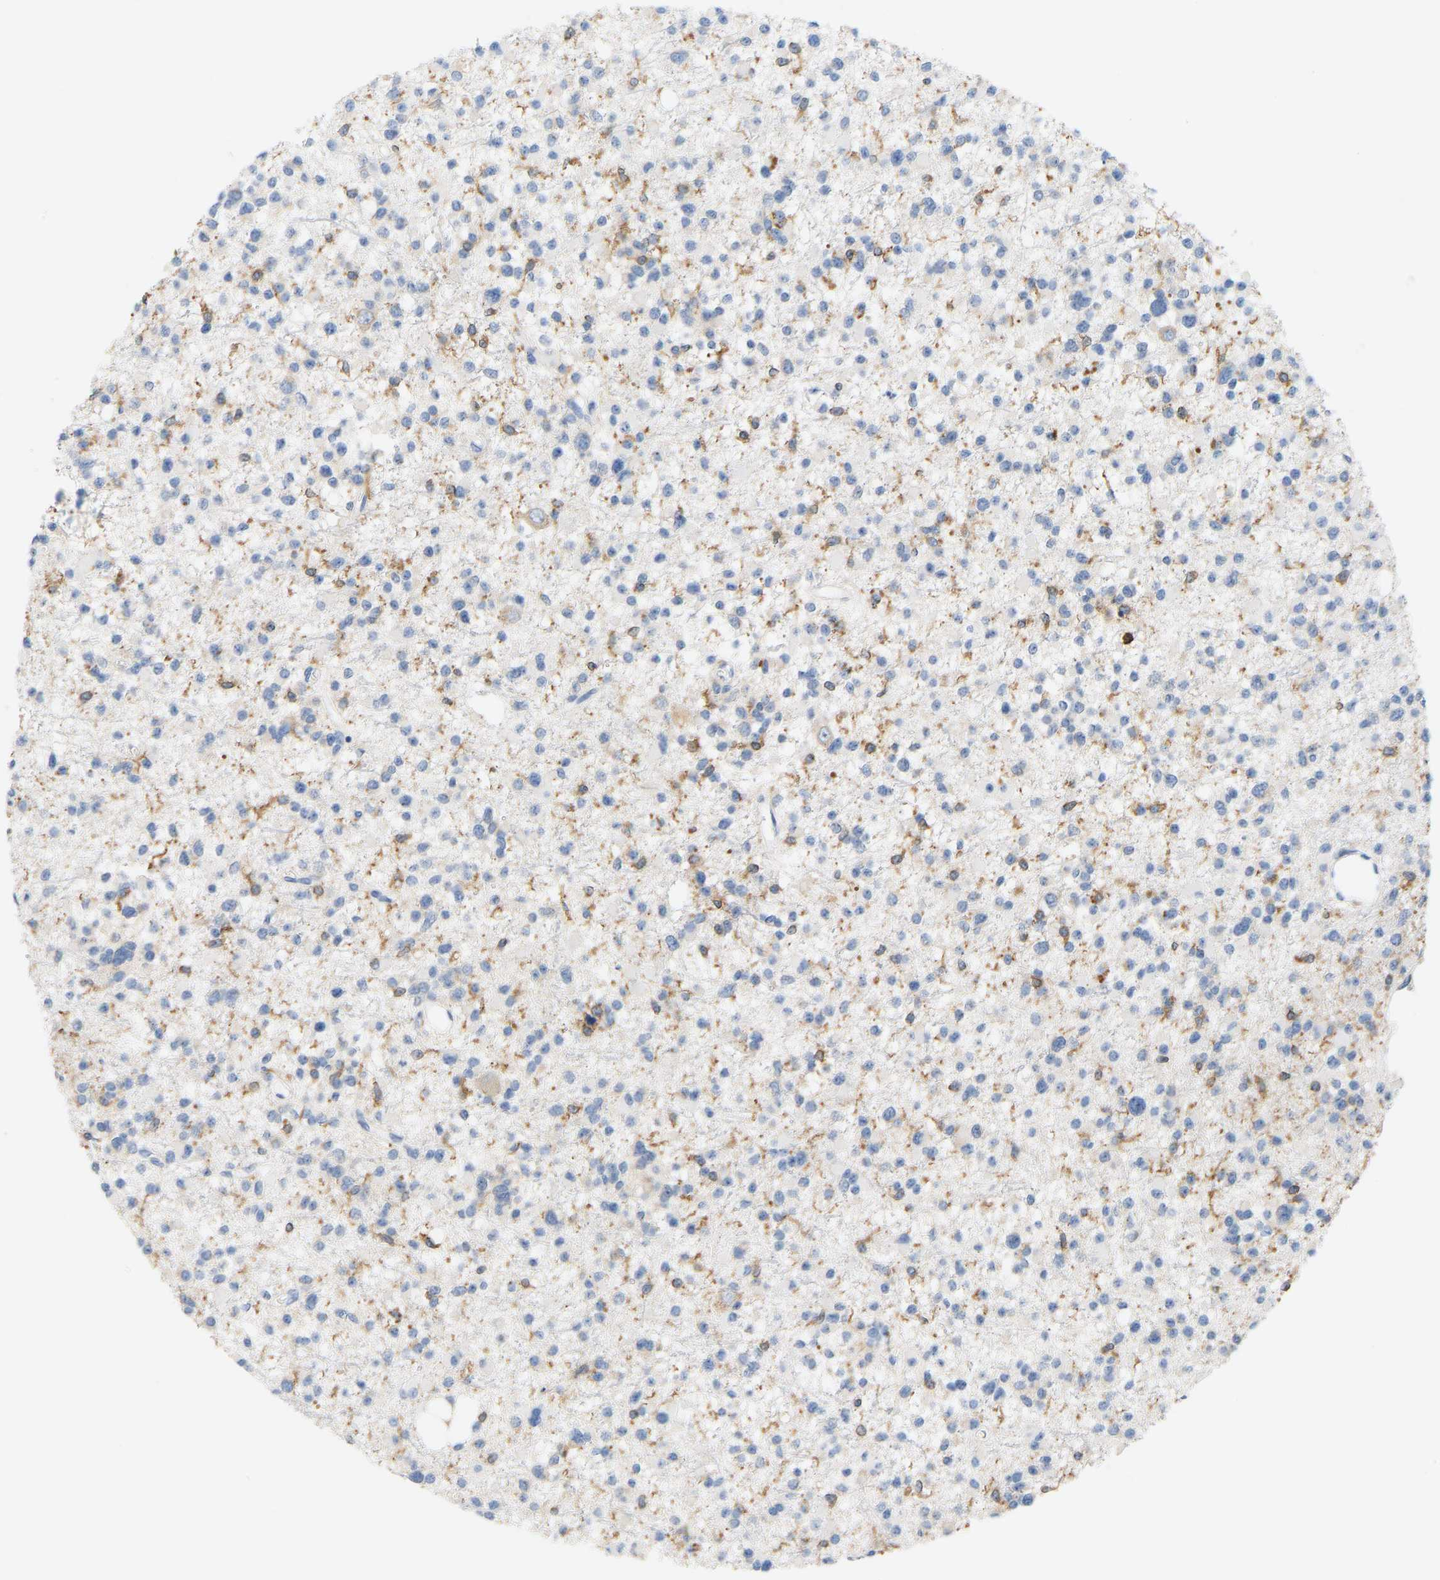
{"staining": {"intensity": "weak", "quantity": "<25%", "location": "cytoplasmic/membranous"}, "tissue": "glioma", "cell_type": "Tumor cells", "image_type": "cancer", "snomed": [{"axis": "morphology", "description": "Glioma, malignant, Low grade"}, {"axis": "topography", "description": "Brain"}], "caption": "The image exhibits no staining of tumor cells in glioma. (DAB immunohistochemistry (IHC), high magnification).", "gene": "EVL", "patient": {"sex": "female", "age": 22}}